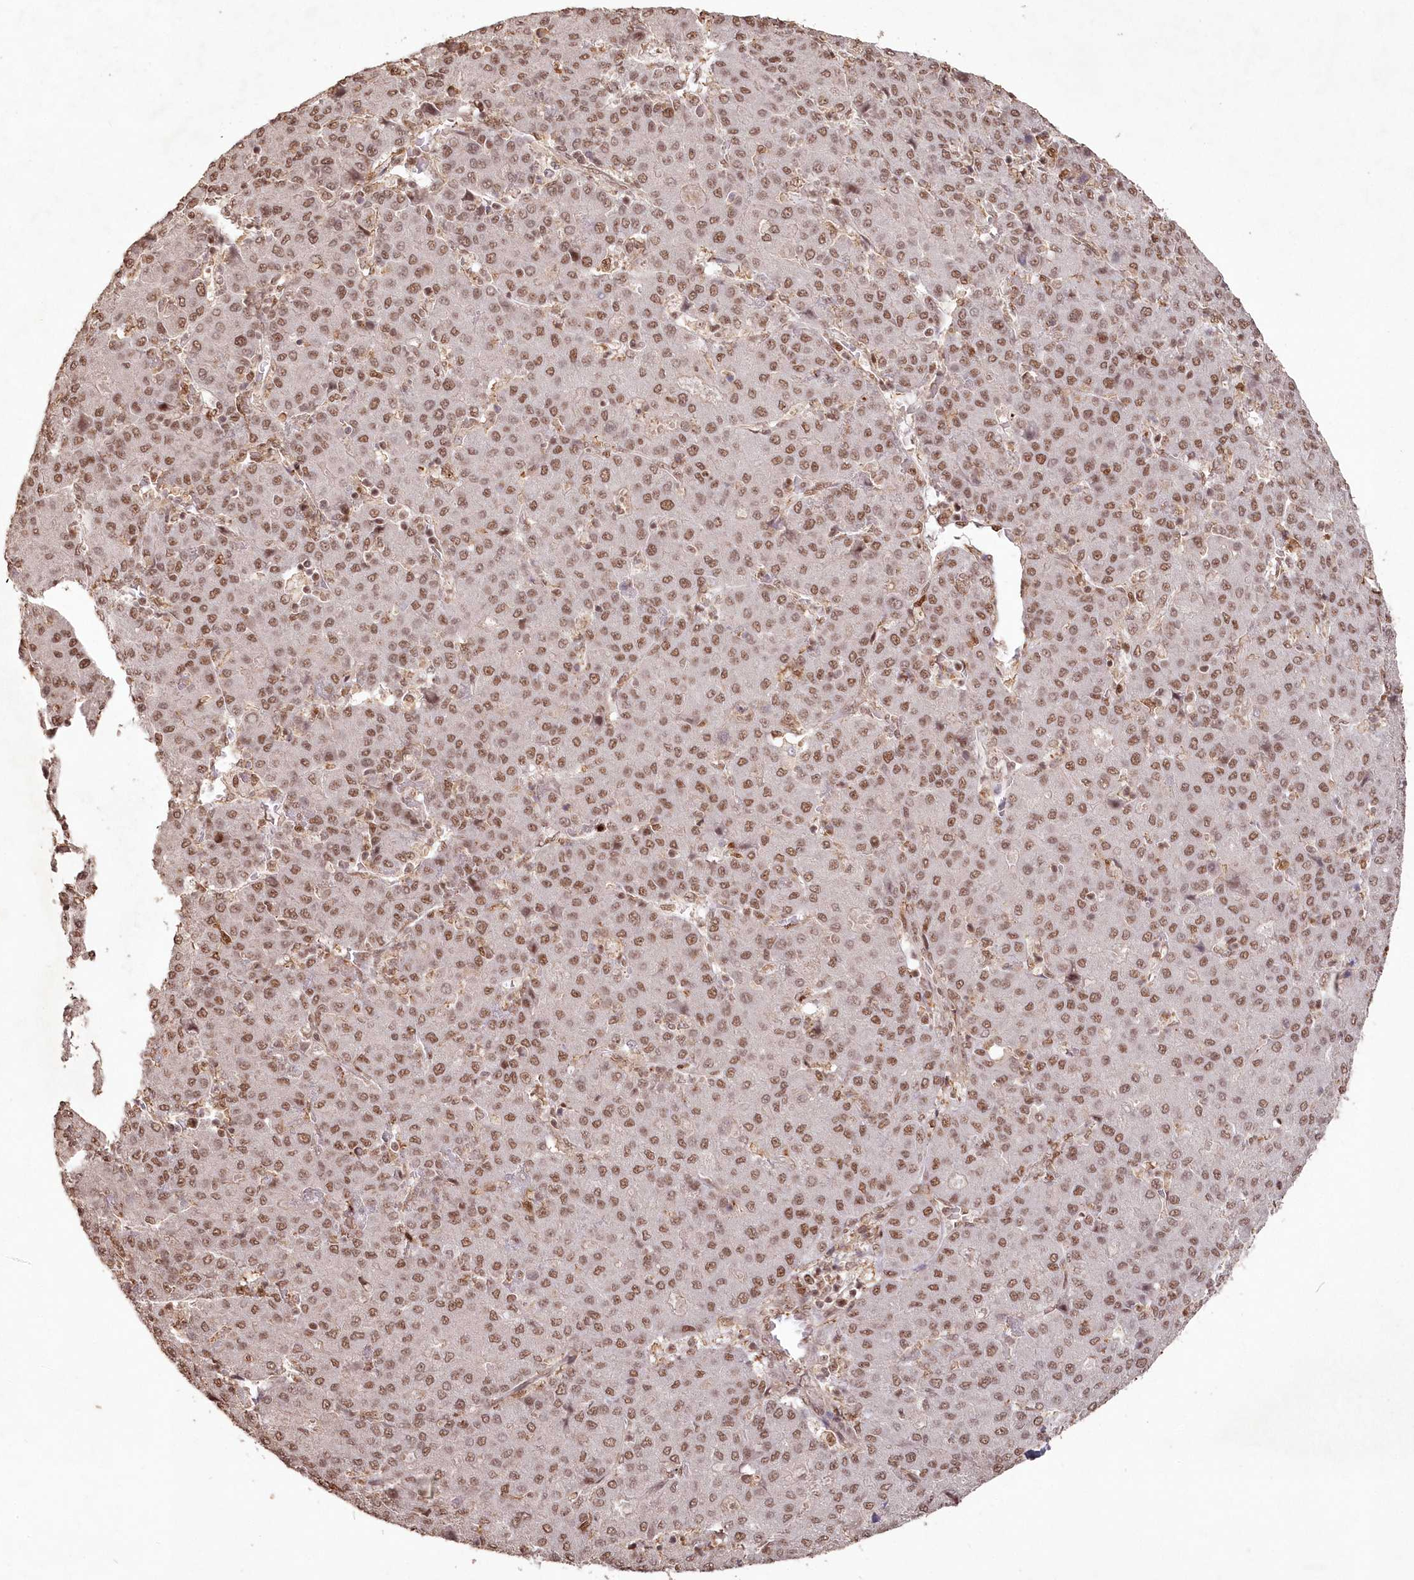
{"staining": {"intensity": "moderate", "quantity": ">75%", "location": "nuclear"}, "tissue": "liver cancer", "cell_type": "Tumor cells", "image_type": "cancer", "snomed": [{"axis": "morphology", "description": "Carcinoma, Hepatocellular, NOS"}, {"axis": "topography", "description": "Liver"}], "caption": "Immunohistochemical staining of human hepatocellular carcinoma (liver) shows moderate nuclear protein expression in approximately >75% of tumor cells.", "gene": "PDS5A", "patient": {"sex": "male", "age": 65}}